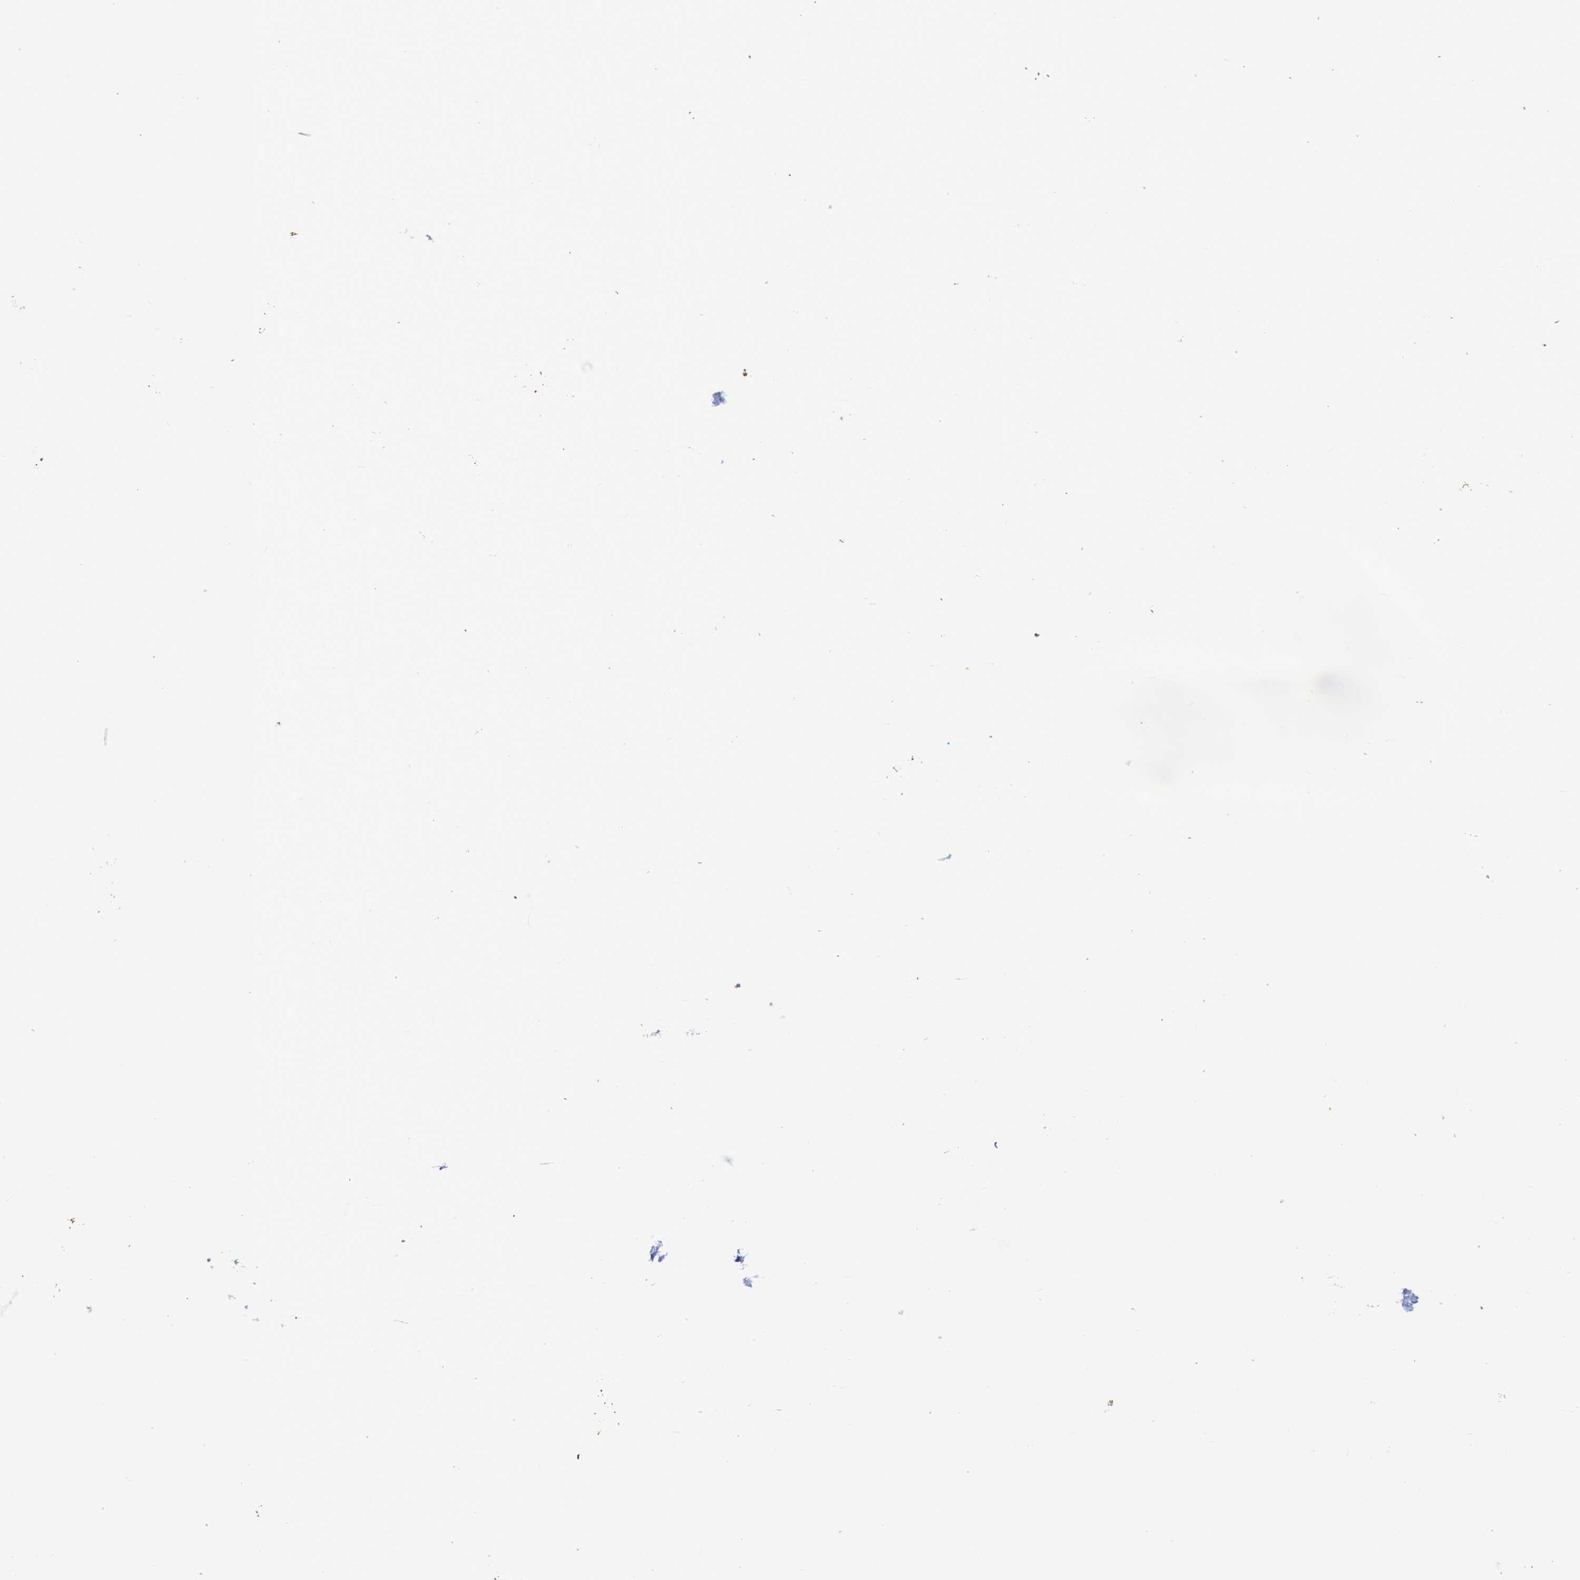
{"staining": {"intensity": "moderate", "quantity": "25%-75%", "location": "cytoplasmic/membranous"}, "tissue": "nasopharynx", "cell_type": "Respiratory epithelial cells", "image_type": "normal", "snomed": [{"axis": "morphology", "description": "Normal tissue, NOS"}, {"axis": "topography", "description": "Nasopharynx"}], "caption": "IHC image of benign nasopharynx: human nasopharynx stained using immunohistochemistry demonstrates medium levels of moderate protein expression localized specifically in the cytoplasmic/membranous of respiratory epithelial cells, appearing as a cytoplasmic/membranous brown color.", "gene": "C3orf18", "patient": {"sex": "female", "age": 51}}